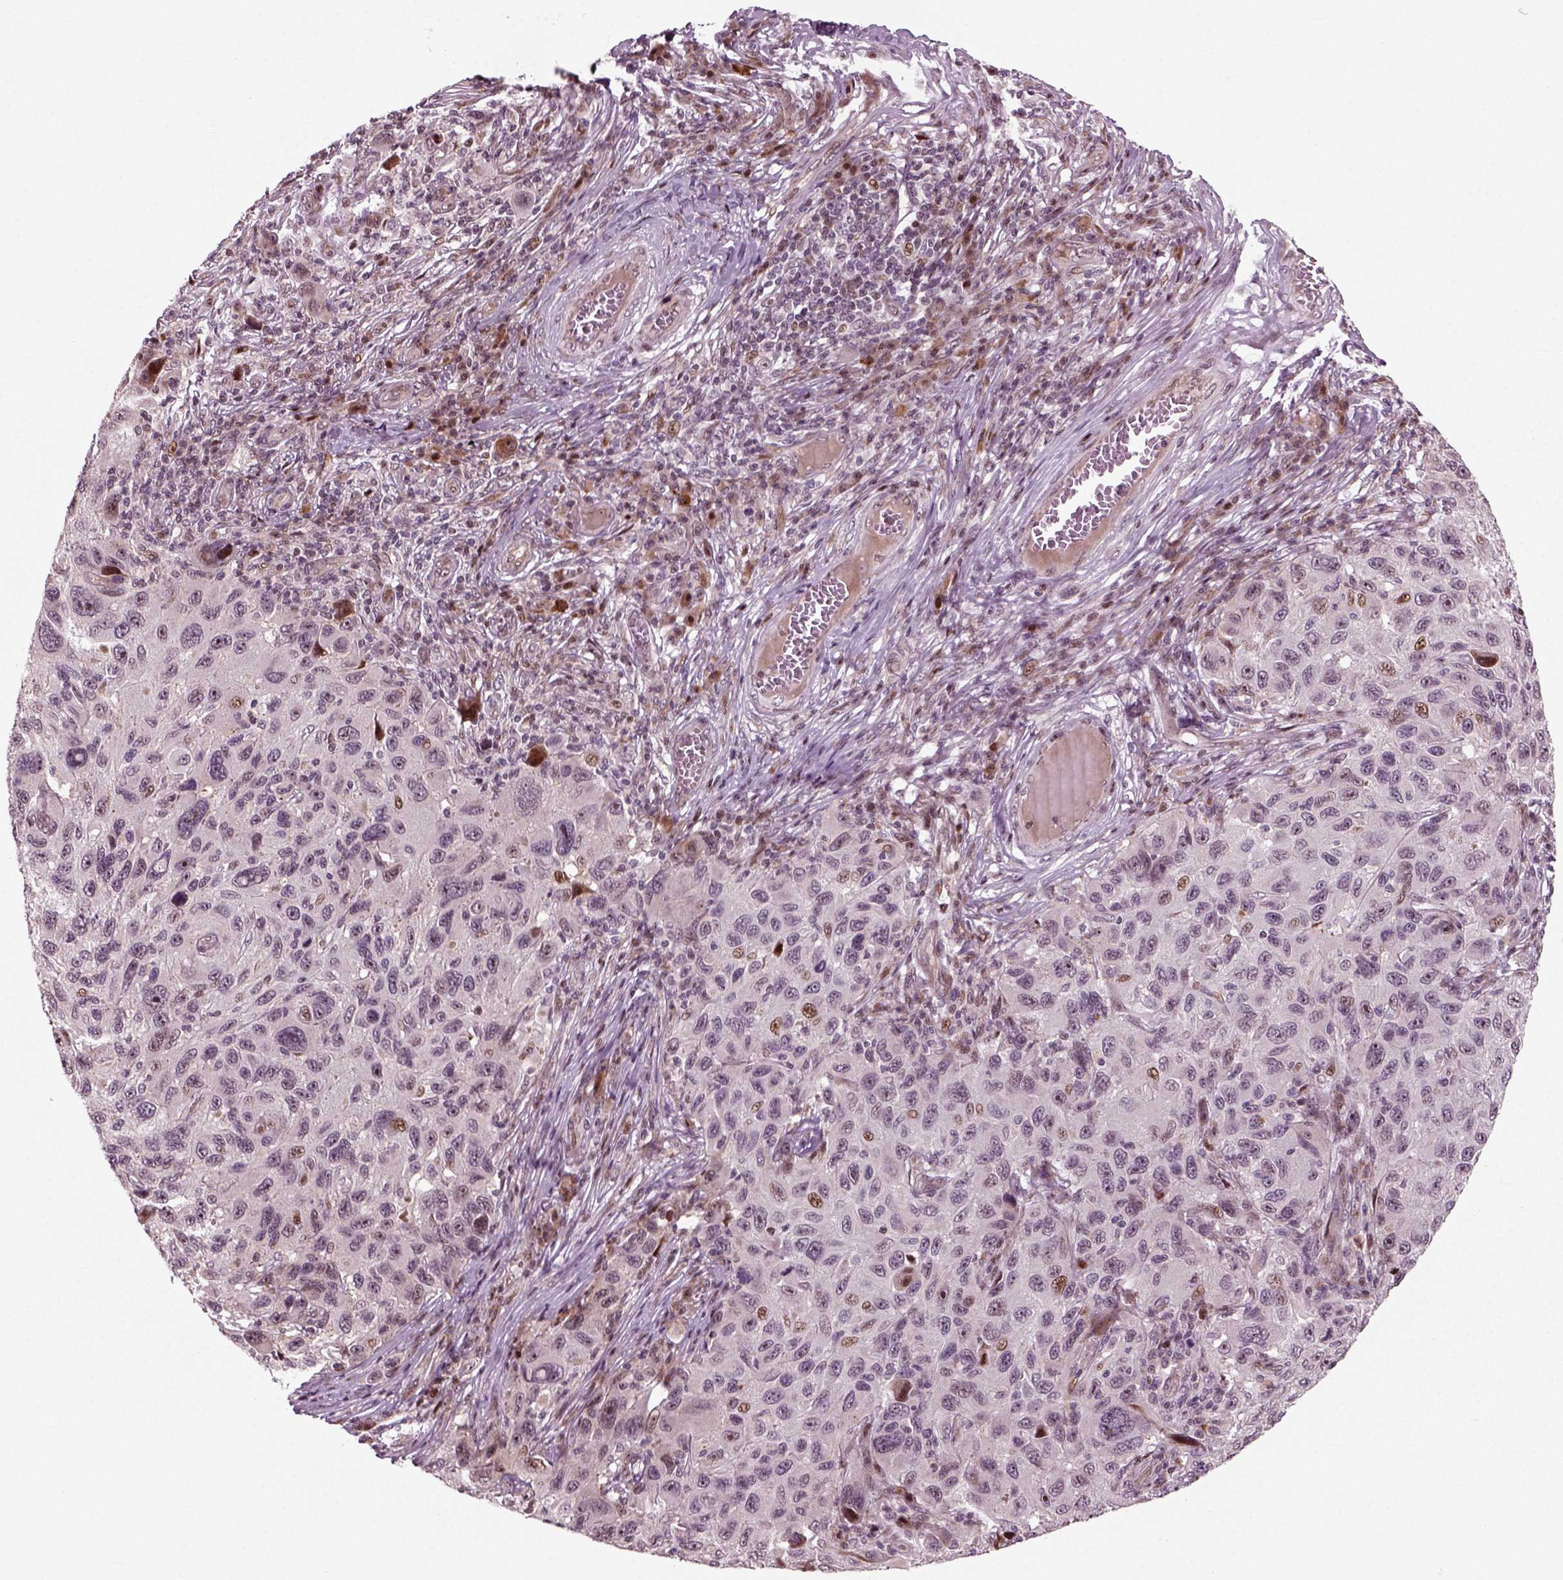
{"staining": {"intensity": "moderate", "quantity": "<25%", "location": "nuclear"}, "tissue": "melanoma", "cell_type": "Tumor cells", "image_type": "cancer", "snomed": [{"axis": "morphology", "description": "Malignant melanoma, NOS"}, {"axis": "topography", "description": "Skin"}], "caption": "Protein staining shows moderate nuclear positivity in approximately <25% of tumor cells in melanoma.", "gene": "CDC14A", "patient": {"sex": "male", "age": 53}}